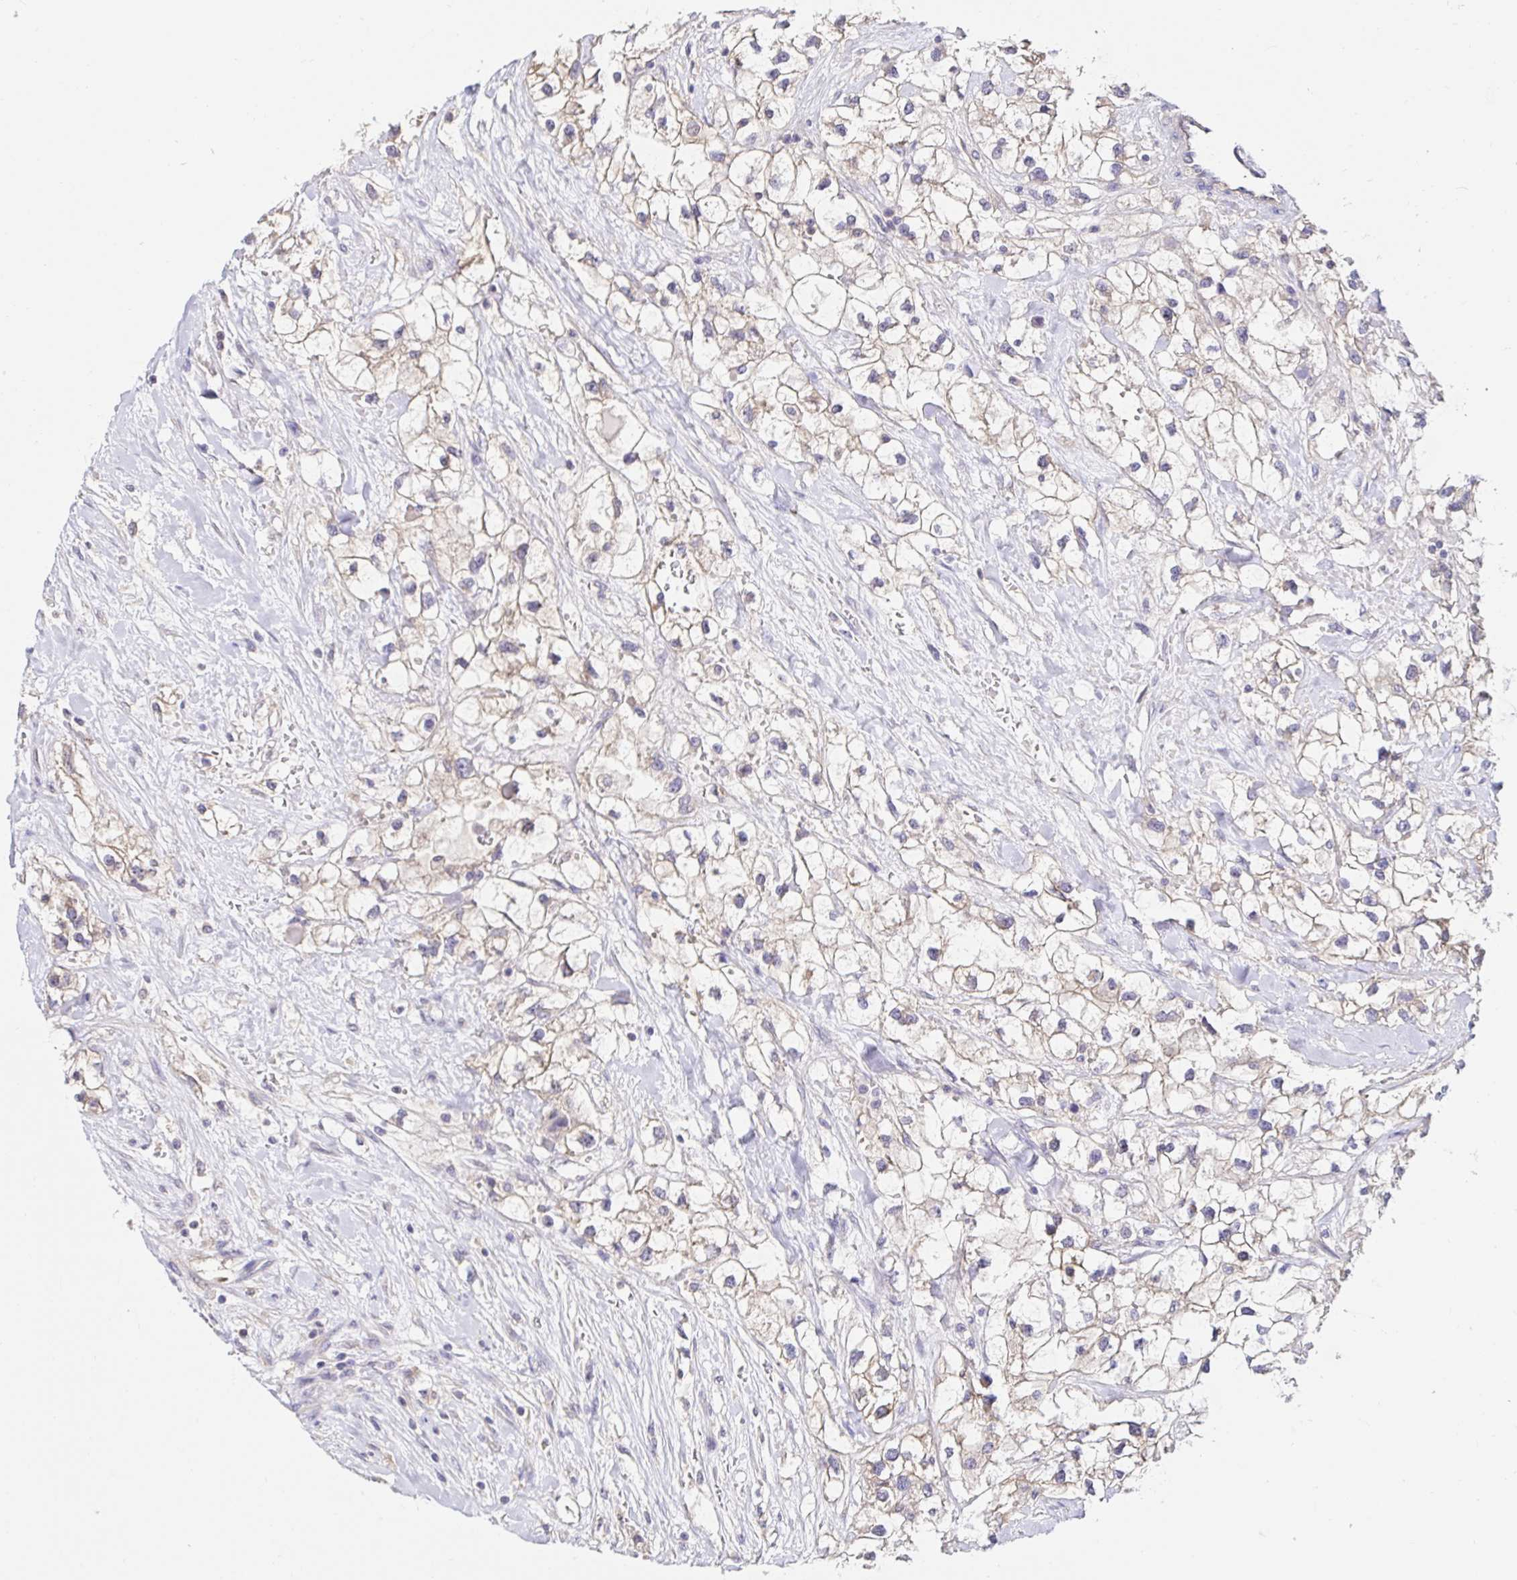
{"staining": {"intensity": "weak", "quantity": ">75%", "location": "cytoplasmic/membranous"}, "tissue": "renal cancer", "cell_type": "Tumor cells", "image_type": "cancer", "snomed": [{"axis": "morphology", "description": "Adenocarcinoma, NOS"}, {"axis": "topography", "description": "Kidney"}], "caption": "An immunohistochemistry histopathology image of tumor tissue is shown. Protein staining in brown labels weak cytoplasmic/membranous positivity in renal adenocarcinoma within tumor cells. (brown staining indicates protein expression, while blue staining denotes nuclei).", "gene": "RSRP1", "patient": {"sex": "male", "age": 59}}